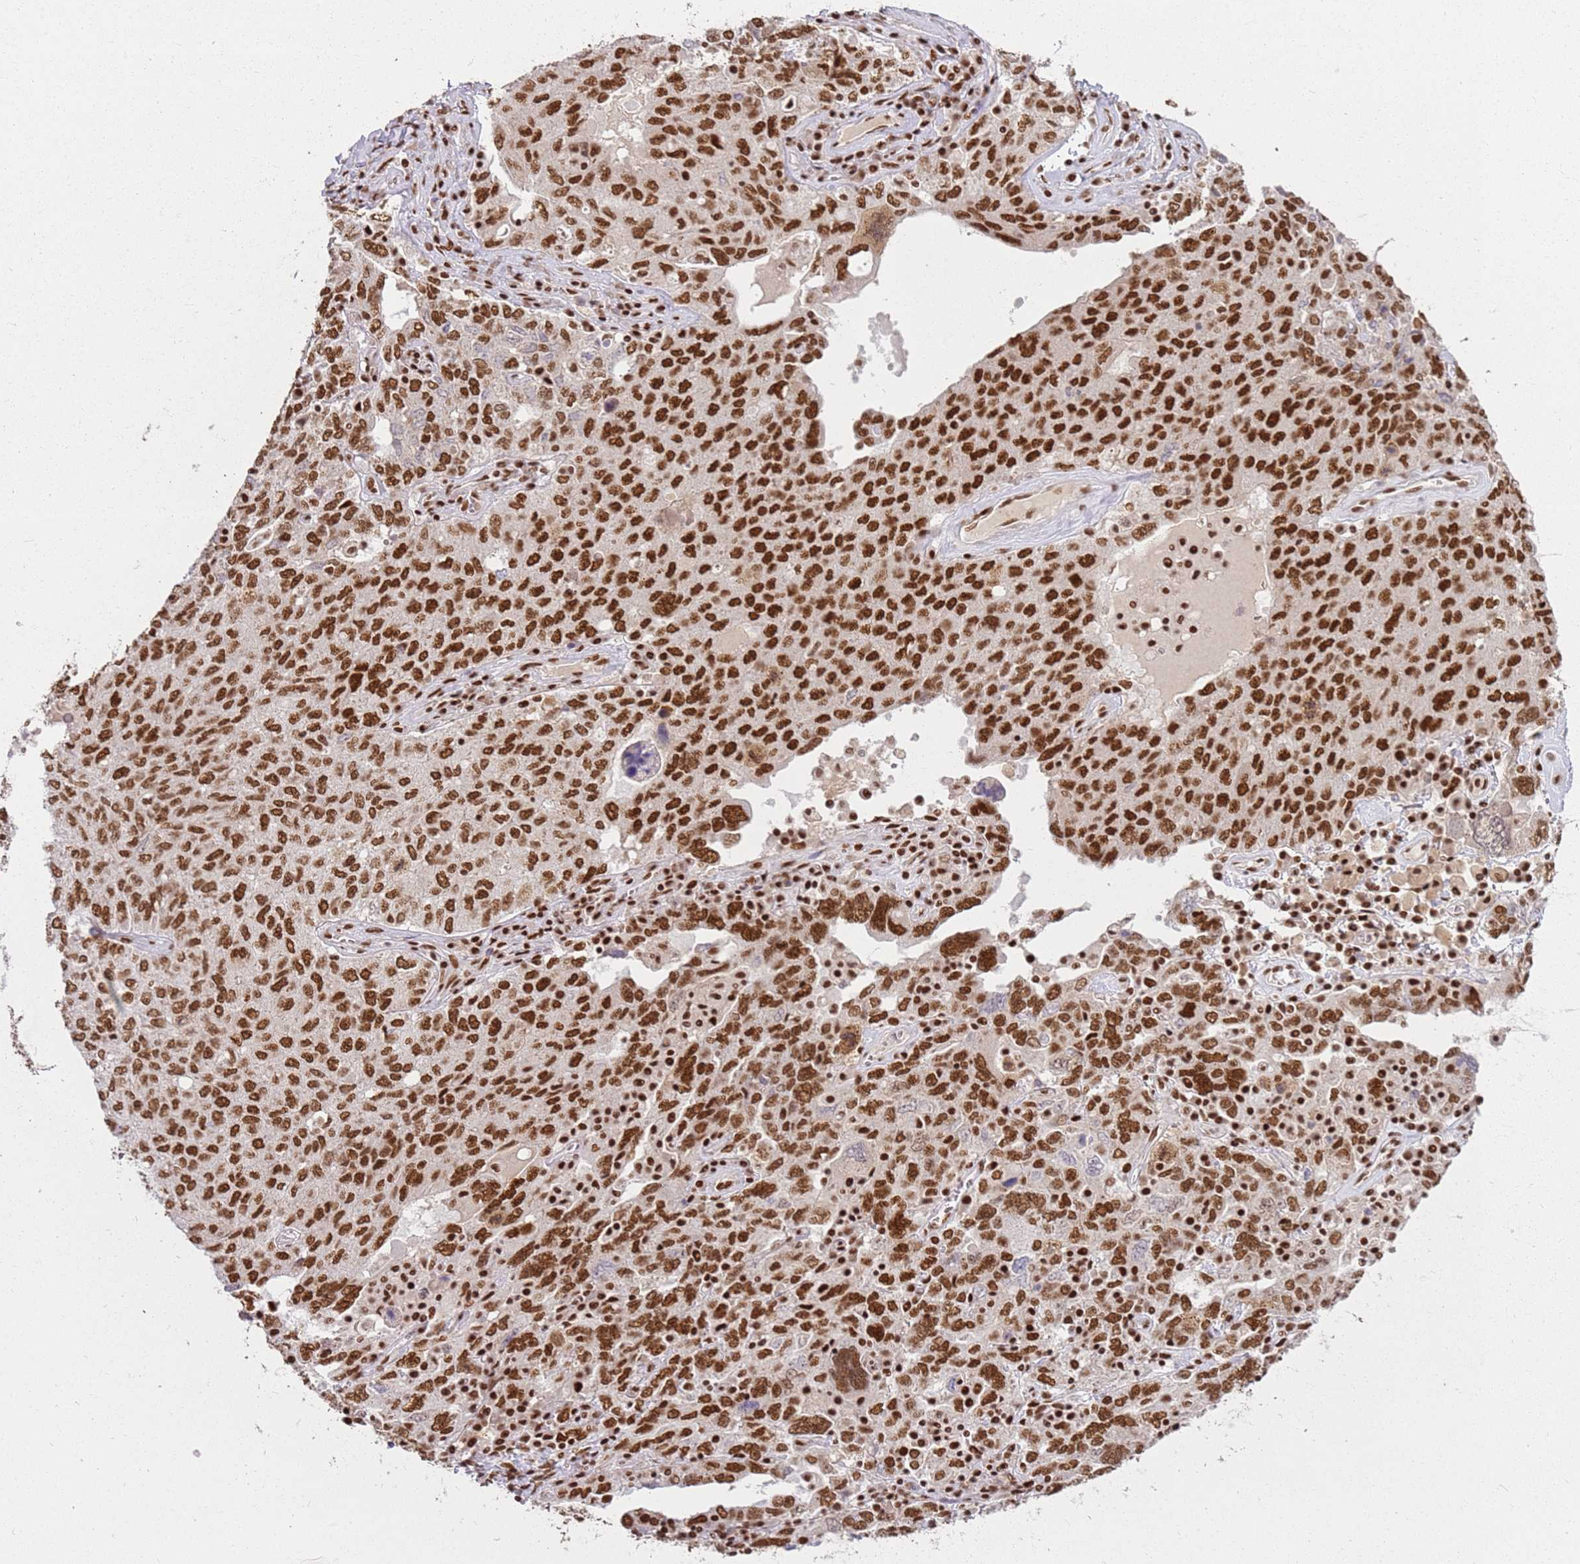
{"staining": {"intensity": "strong", "quantity": ">75%", "location": "nuclear"}, "tissue": "ovarian cancer", "cell_type": "Tumor cells", "image_type": "cancer", "snomed": [{"axis": "morphology", "description": "Carcinoma, endometroid"}, {"axis": "topography", "description": "Ovary"}], "caption": "About >75% of tumor cells in ovarian cancer (endometroid carcinoma) show strong nuclear protein staining as visualized by brown immunohistochemical staining.", "gene": "TENT4A", "patient": {"sex": "female", "age": 62}}